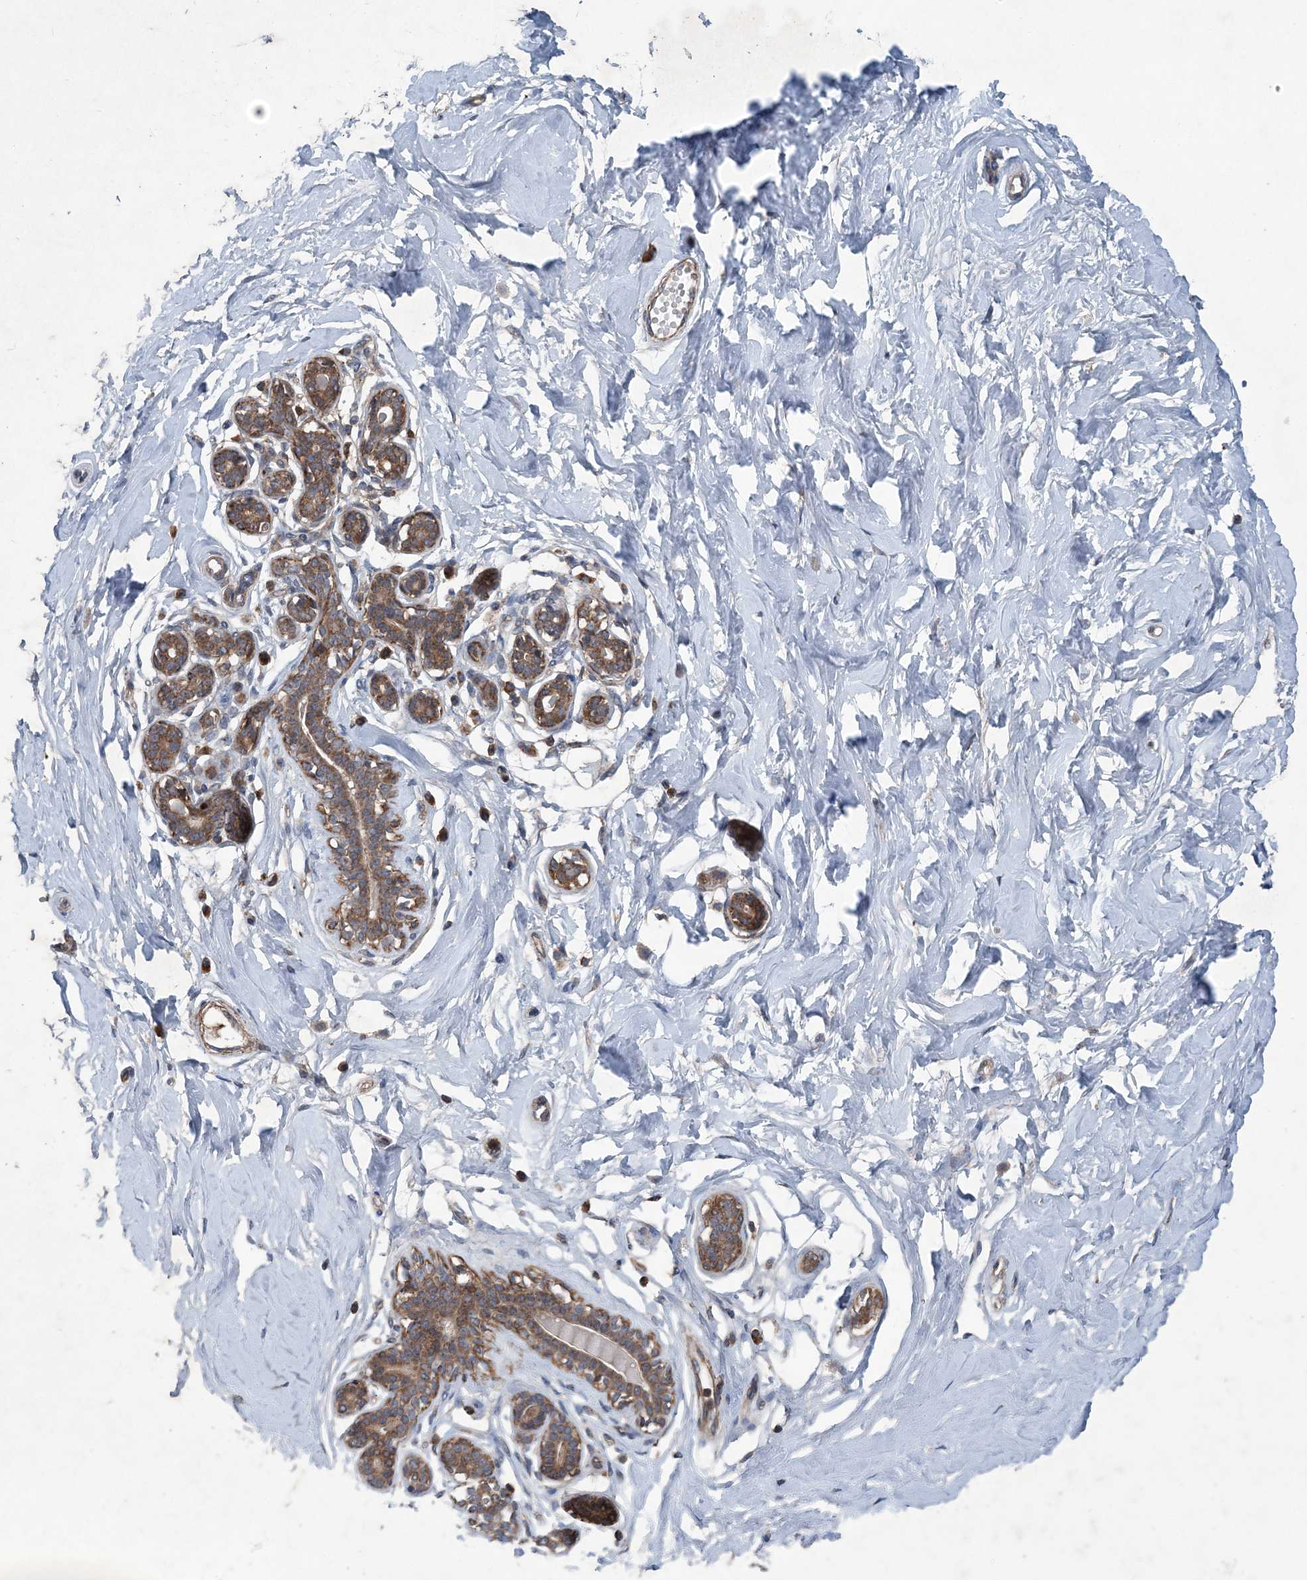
{"staining": {"intensity": "negative", "quantity": "none", "location": "none"}, "tissue": "breast", "cell_type": "Adipocytes", "image_type": "normal", "snomed": [{"axis": "morphology", "description": "Normal tissue, NOS"}, {"axis": "morphology", "description": "Adenoma, NOS"}, {"axis": "topography", "description": "Breast"}], "caption": "Breast was stained to show a protein in brown. There is no significant positivity in adipocytes. Brightfield microscopy of immunohistochemistry stained with DAB (brown) and hematoxylin (blue), captured at high magnification.", "gene": "NDUFA2", "patient": {"sex": "female", "age": 23}}